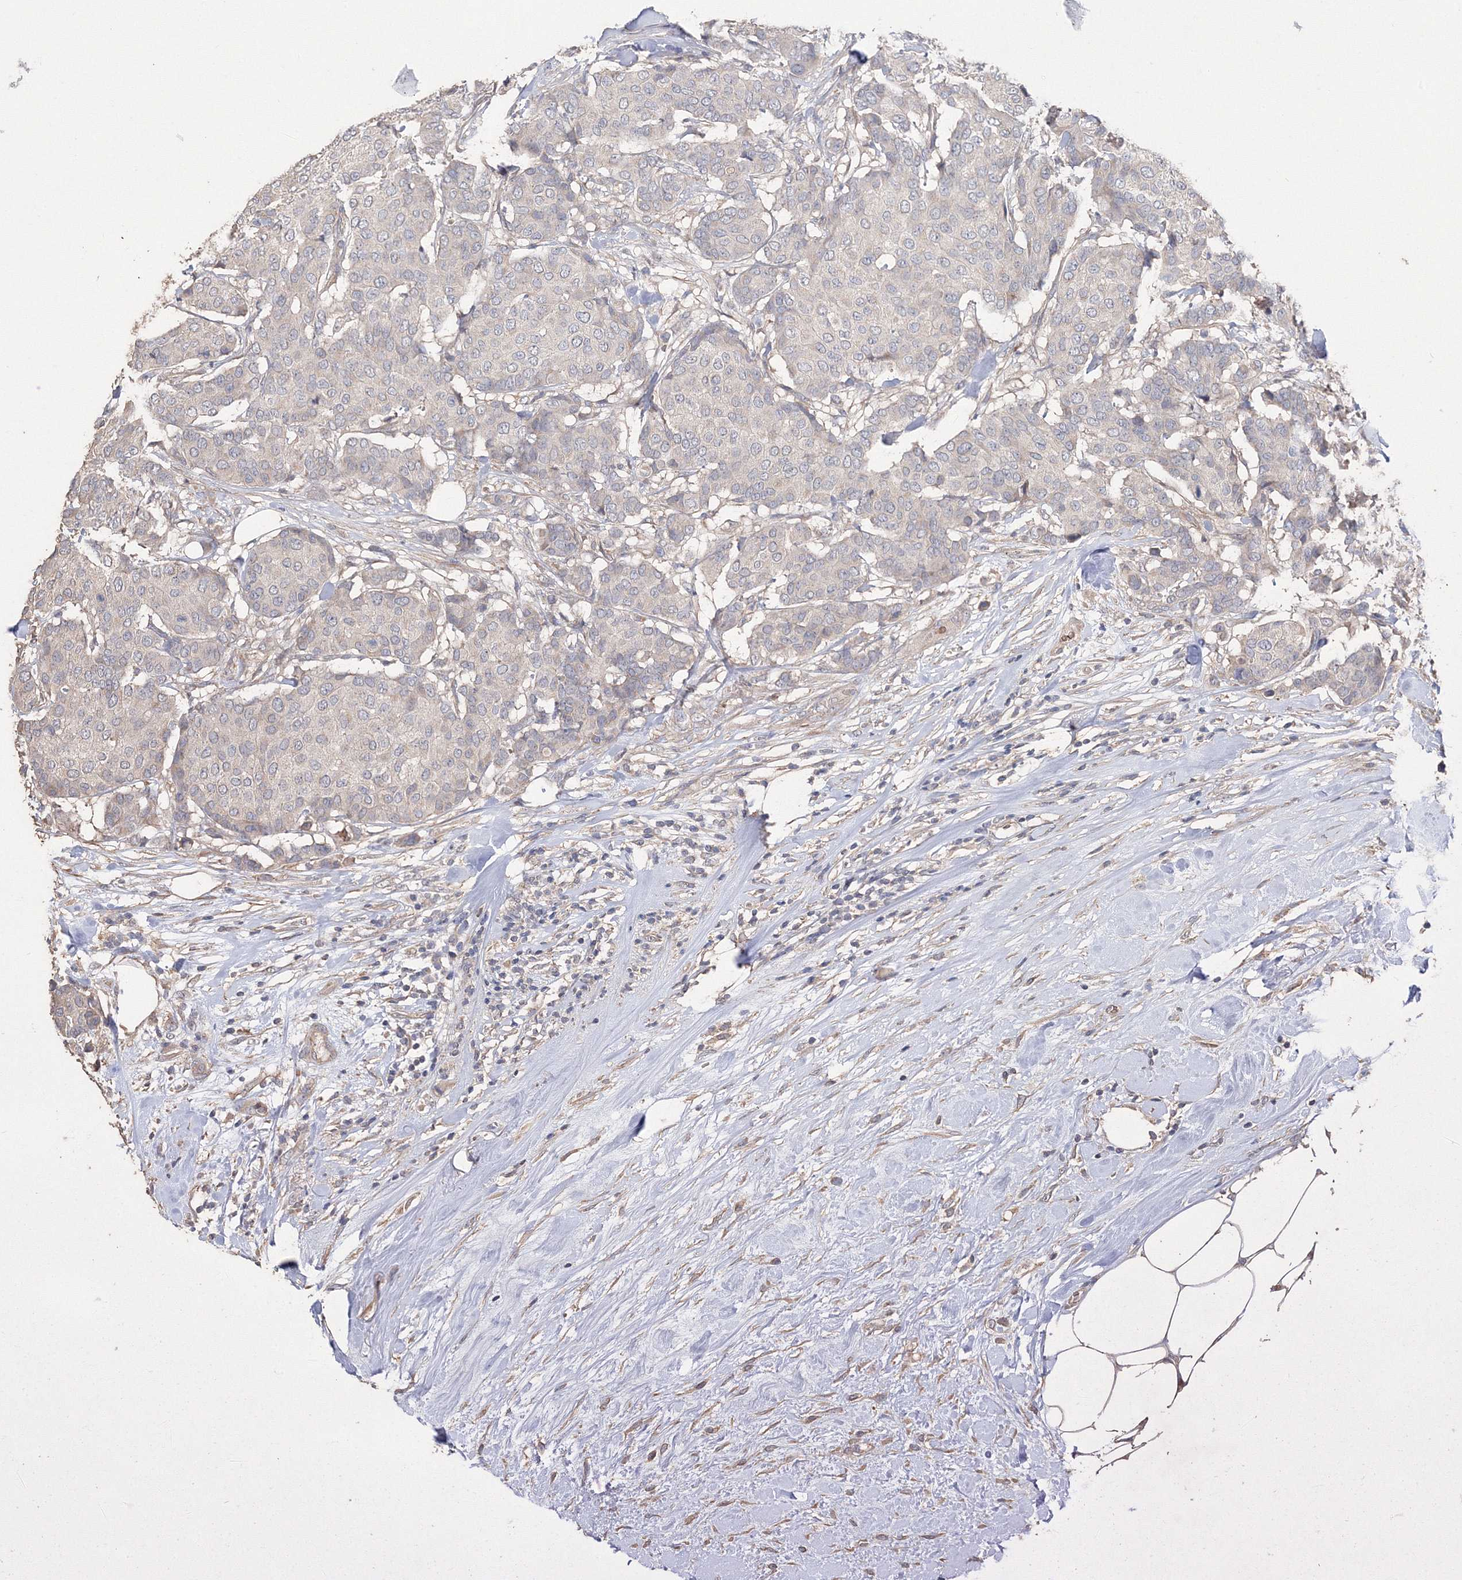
{"staining": {"intensity": "negative", "quantity": "none", "location": "none"}, "tissue": "breast cancer", "cell_type": "Tumor cells", "image_type": "cancer", "snomed": [{"axis": "morphology", "description": "Duct carcinoma"}, {"axis": "topography", "description": "Breast"}], "caption": "Tumor cells are negative for brown protein staining in intraductal carcinoma (breast). (Brightfield microscopy of DAB immunohistochemistry (IHC) at high magnification).", "gene": "NALF2", "patient": {"sex": "female", "age": 75}}